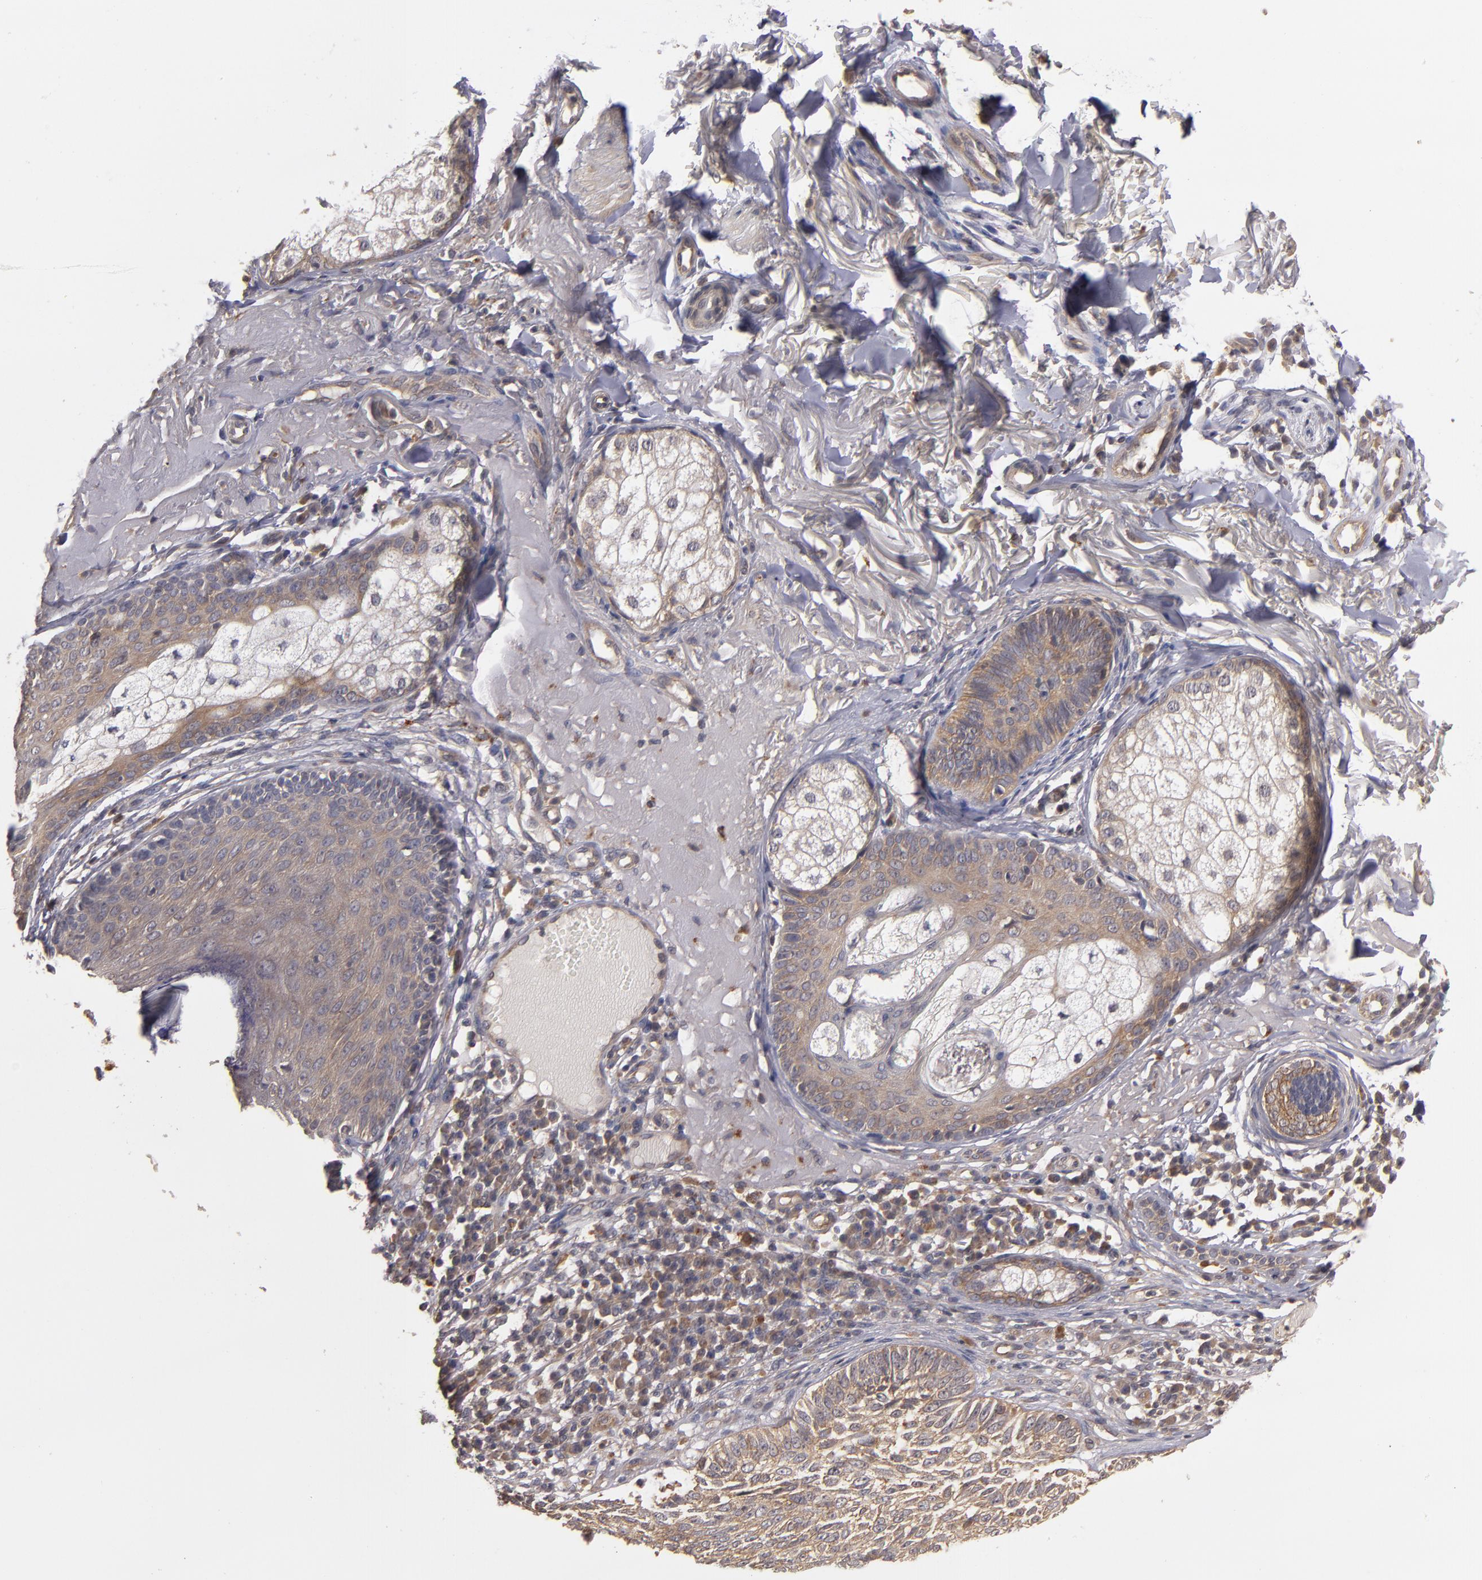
{"staining": {"intensity": "moderate", "quantity": ">75%", "location": "cytoplasmic/membranous"}, "tissue": "skin cancer", "cell_type": "Tumor cells", "image_type": "cancer", "snomed": [{"axis": "morphology", "description": "Basal cell carcinoma"}, {"axis": "topography", "description": "Skin"}], "caption": "Tumor cells show medium levels of moderate cytoplasmic/membranous staining in about >75% of cells in skin cancer (basal cell carcinoma).", "gene": "CTSO", "patient": {"sex": "male", "age": 74}}